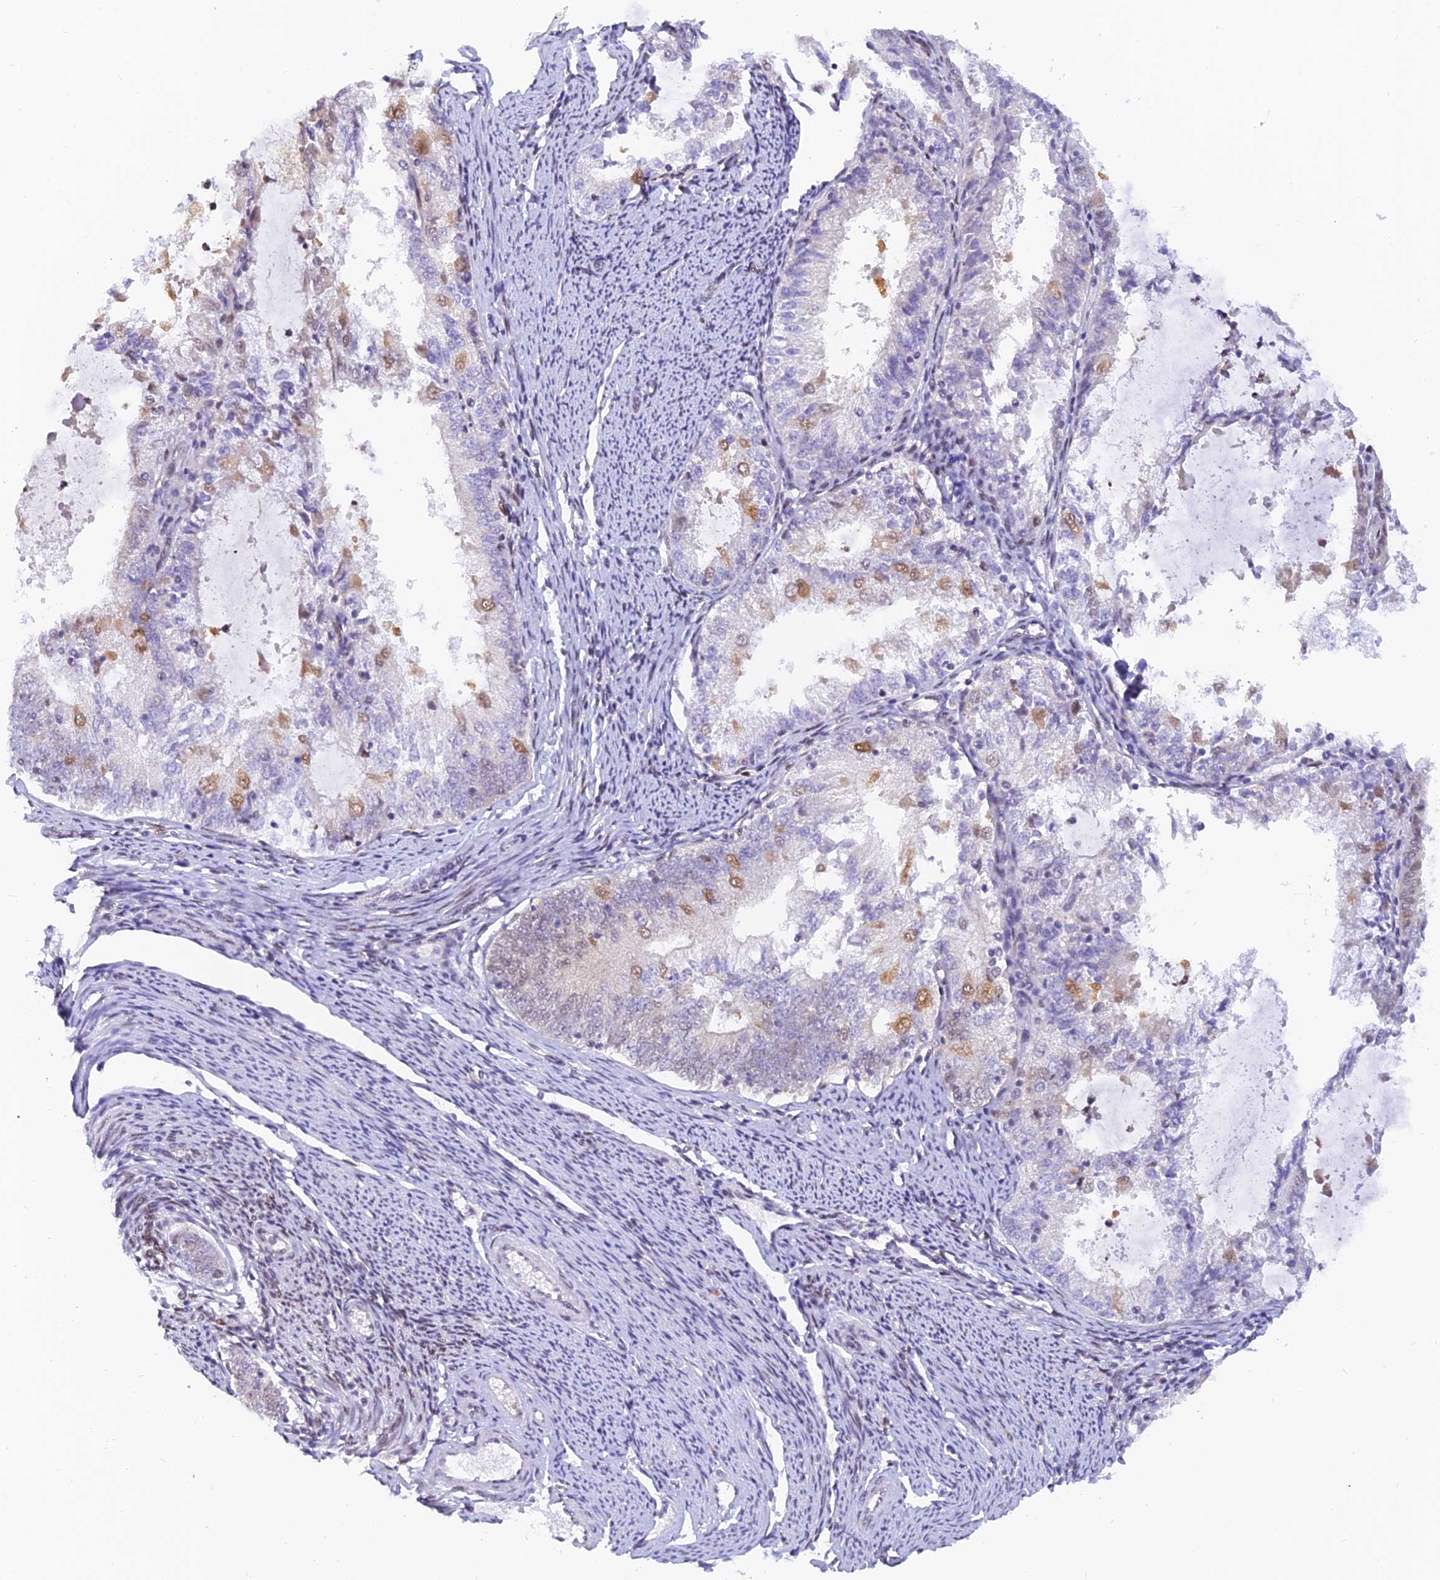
{"staining": {"intensity": "moderate", "quantity": "<25%", "location": "nuclear"}, "tissue": "endometrial cancer", "cell_type": "Tumor cells", "image_type": "cancer", "snomed": [{"axis": "morphology", "description": "Adenocarcinoma, NOS"}, {"axis": "topography", "description": "Endometrium"}], "caption": "Adenocarcinoma (endometrial) stained with immunohistochemistry (IHC) shows moderate nuclear staining in about <25% of tumor cells.", "gene": "DPY30", "patient": {"sex": "female", "age": 57}}